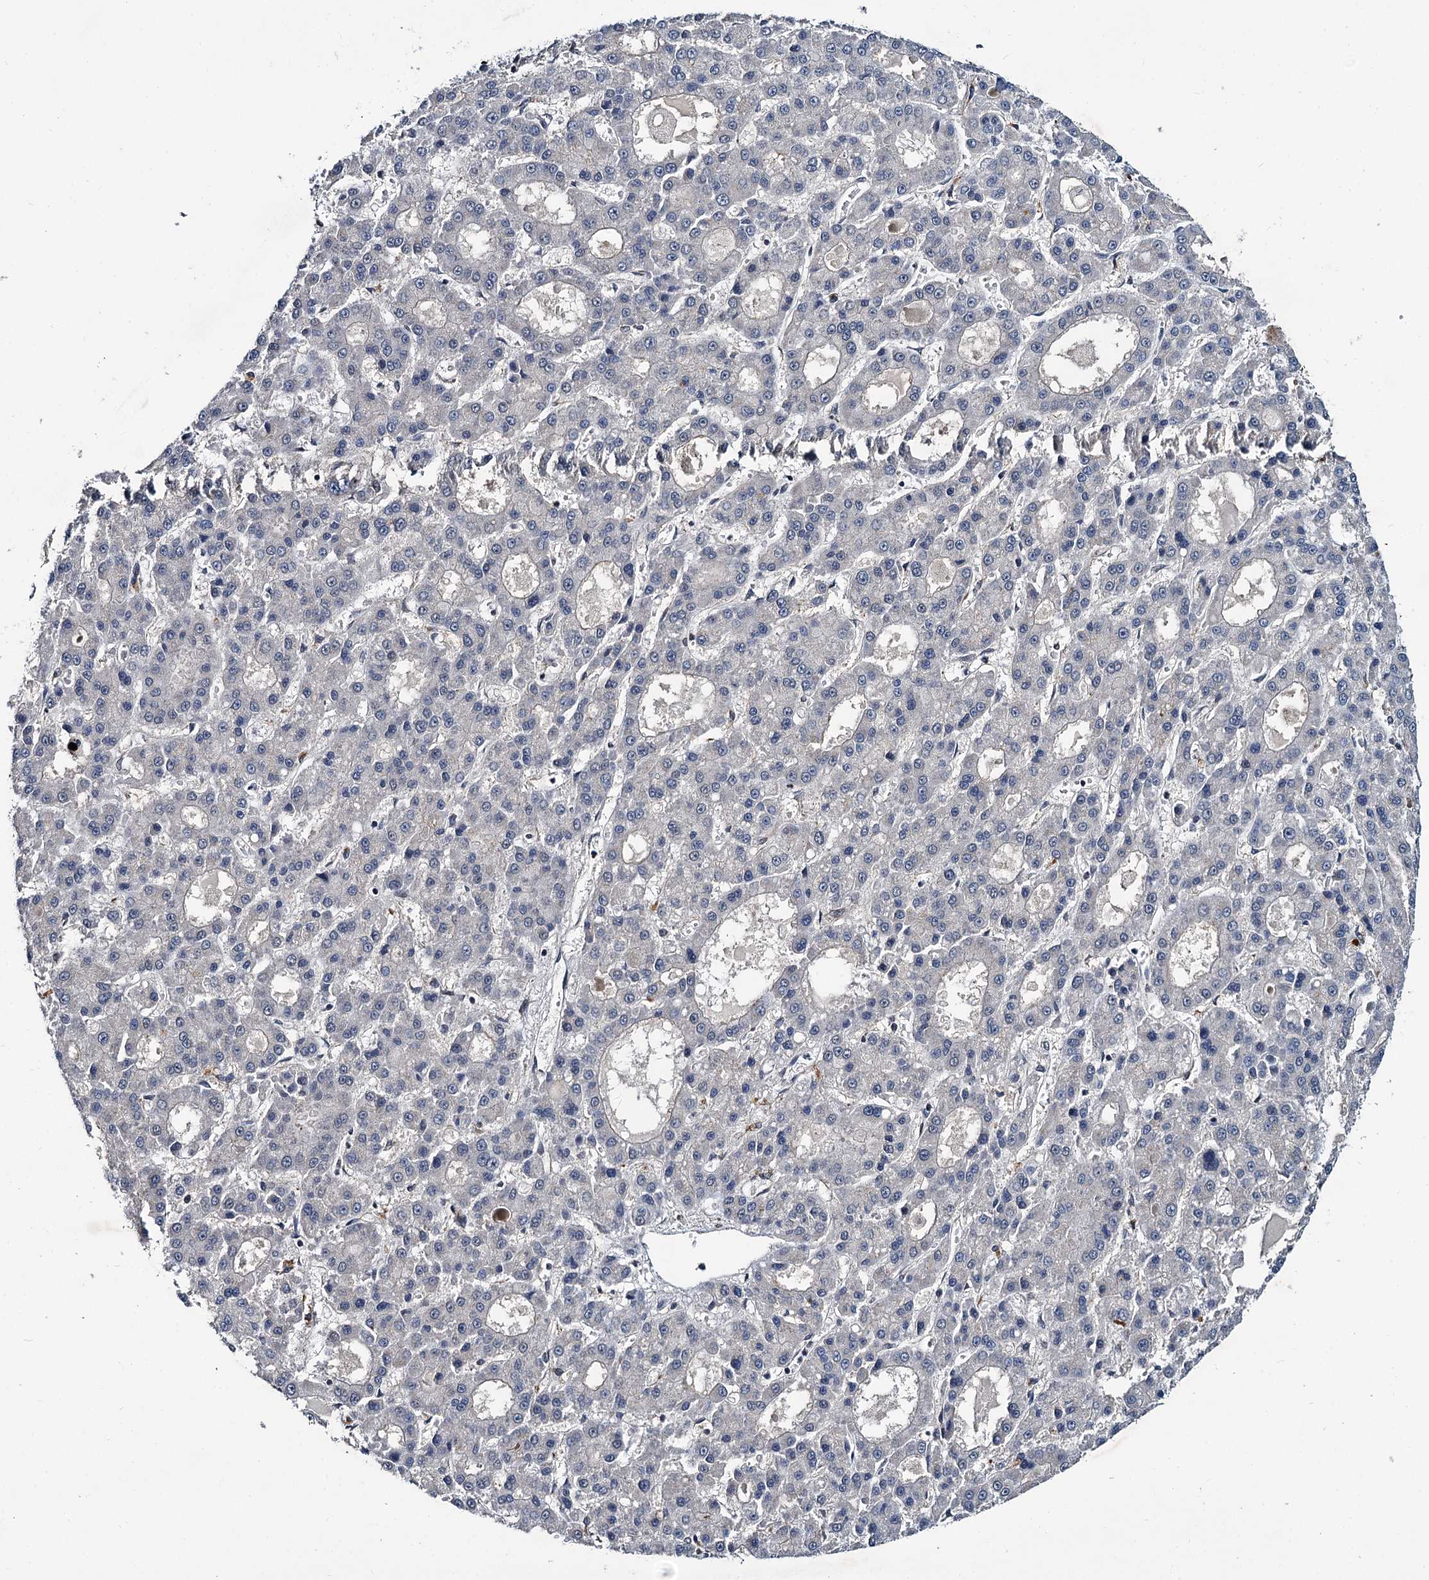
{"staining": {"intensity": "negative", "quantity": "none", "location": "none"}, "tissue": "liver cancer", "cell_type": "Tumor cells", "image_type": "cancer", "snomed": [{"axis": "morphology", "description": "Carcinoma, Hepatocellular, NOS"}, {"axis": "topography", "description": "Liver"}], "caption": "An immunohistochemistry (IHC) image of hepatocellular carcinoma (liver) is shown. There is no staining in tumor cells of hepatocellular carcinoma (liver).", "gene": "ARHGAP42", "patient": {"sex": "male", "age": 70}}